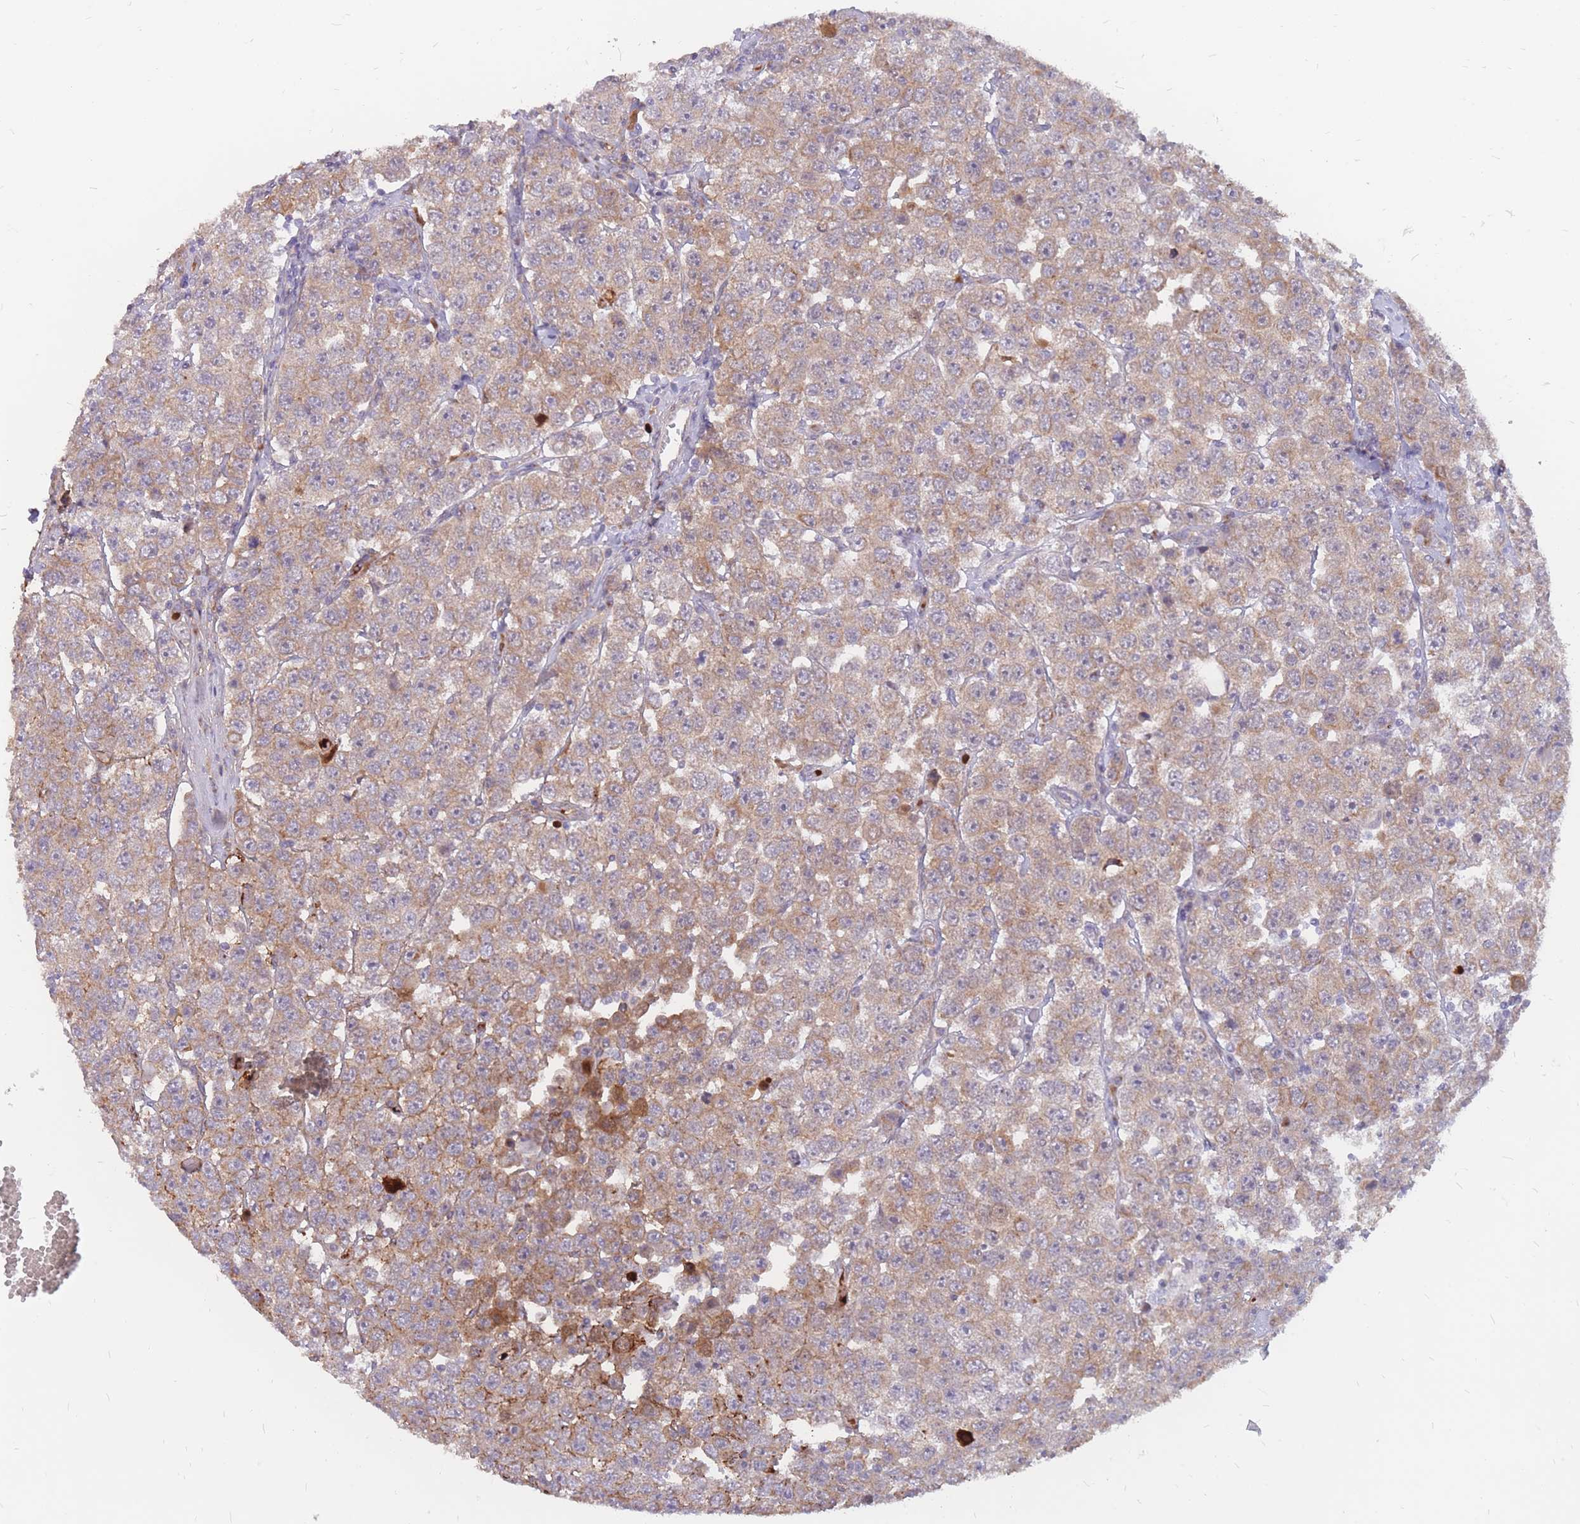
{"staining": {"intensity": "moderate", "quantity": ">75%", "location": "cytoplasmic/membranous"}, "tissue": "testis cancer", "cell_type": "Tumor cells", "image_type": "cancer", "snomed": [{"axis": "morphology", "description": "Seminoma, NOS"}, {"axis": "topography", "description": "Testis"}], "caption": "Moderate cytoplasmic/membranous protein expression is present in about >75% of tumor cells in testis seminoma.", "gene": "ADD2", "patient": {"sex": "male", "age": 28}}